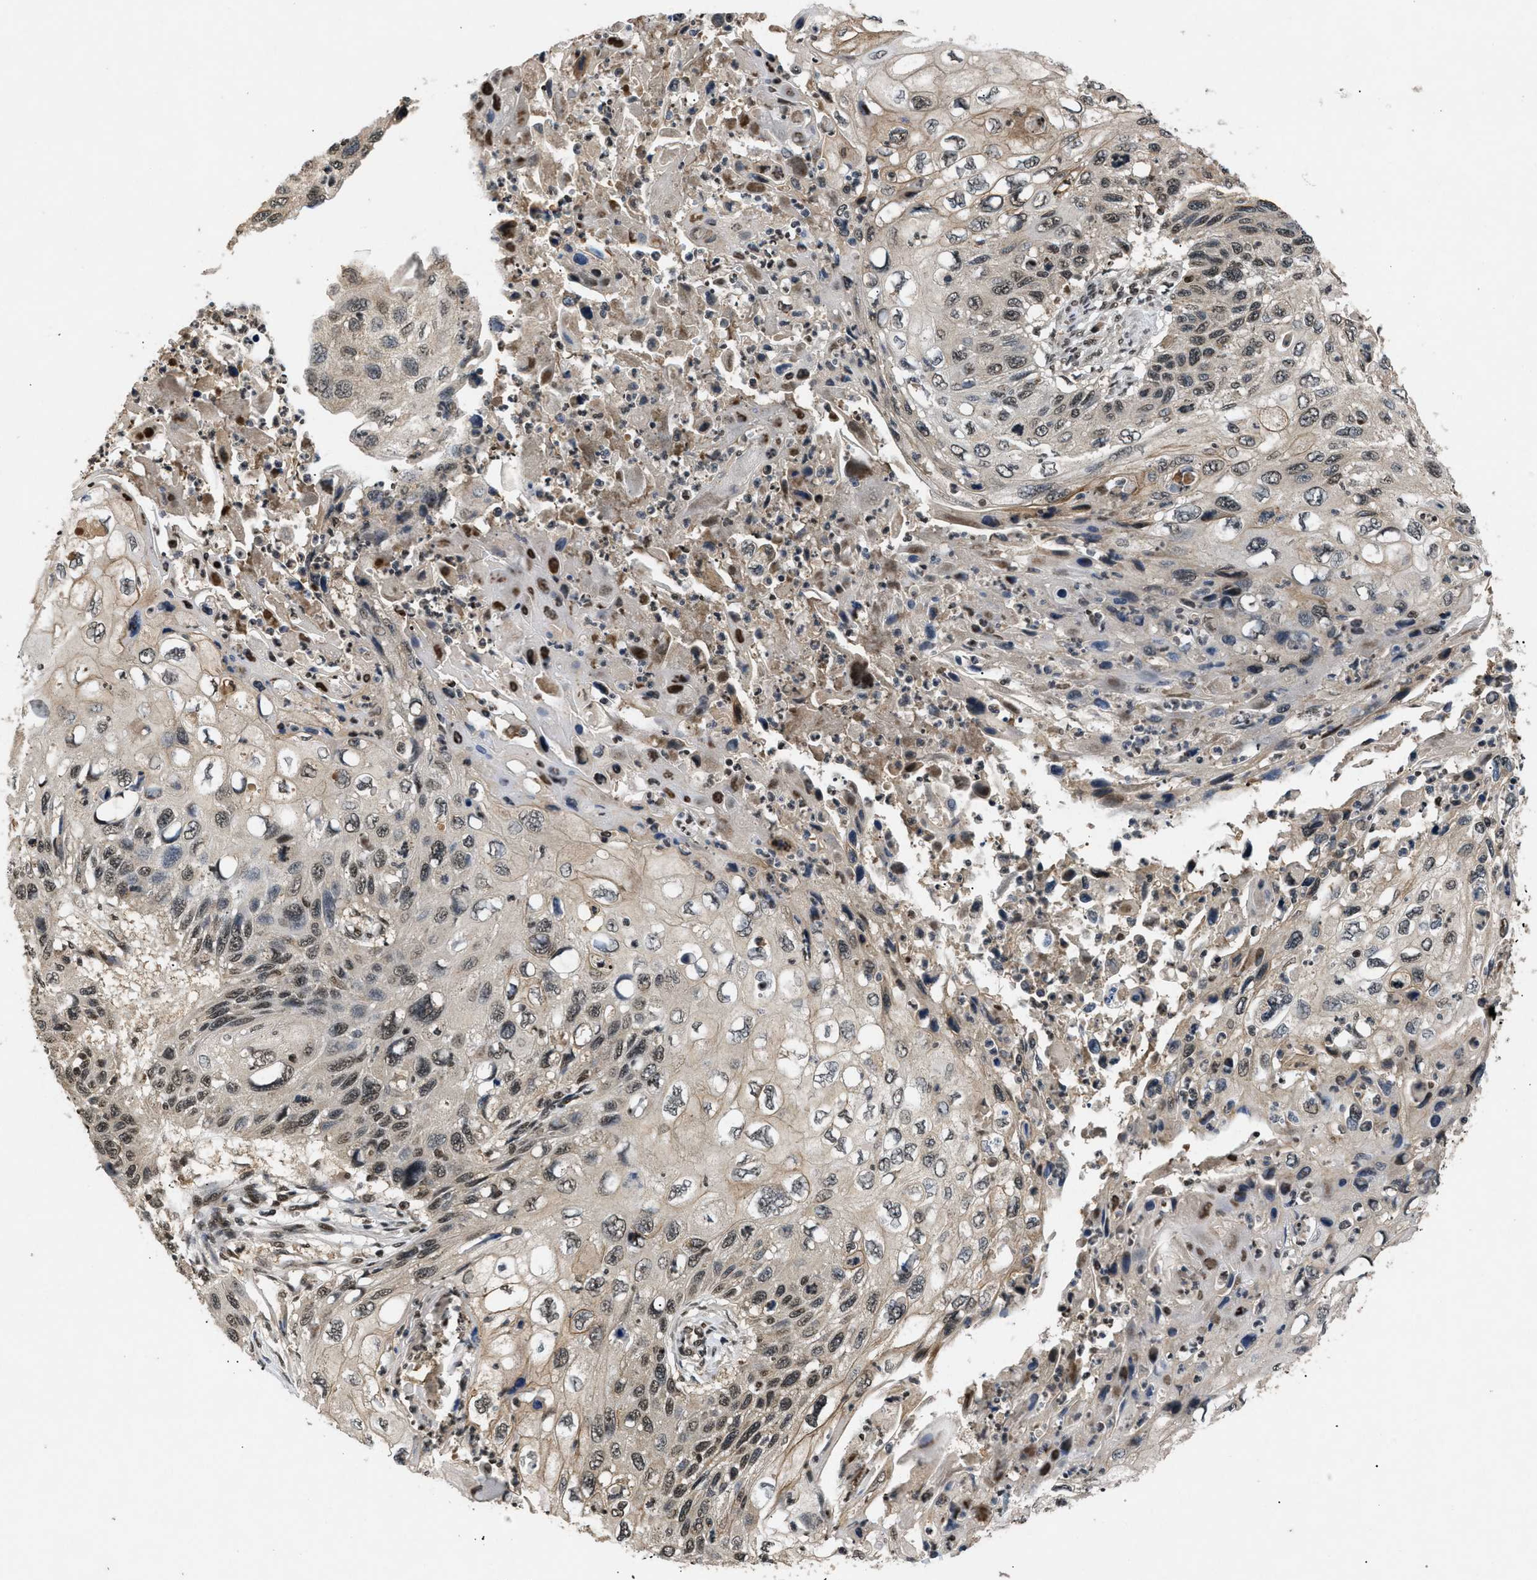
{"staining": {"intensity": "moderate", "quantity": ">75%", "location": "nuclear"}, "tissue": "cervical cancer", "cell_type": "Tumor cells", "image_type": "cancer", "snomed": [{"axis": "morphology", "description": "Squamous cell carcinoma, NOS"}, {"axis": "topography", "description": "Cervix"}], "caption": "Immunohistochemistry photomicrograph of squamous cell carcinoma (cervical) stained for a protein (brown), which demonstrates medium levels of moderate nuclear positivity in approximately >75% of tumor cells.", "gene": "RBM5", "patient": {"sex": "female", "age": 70}}